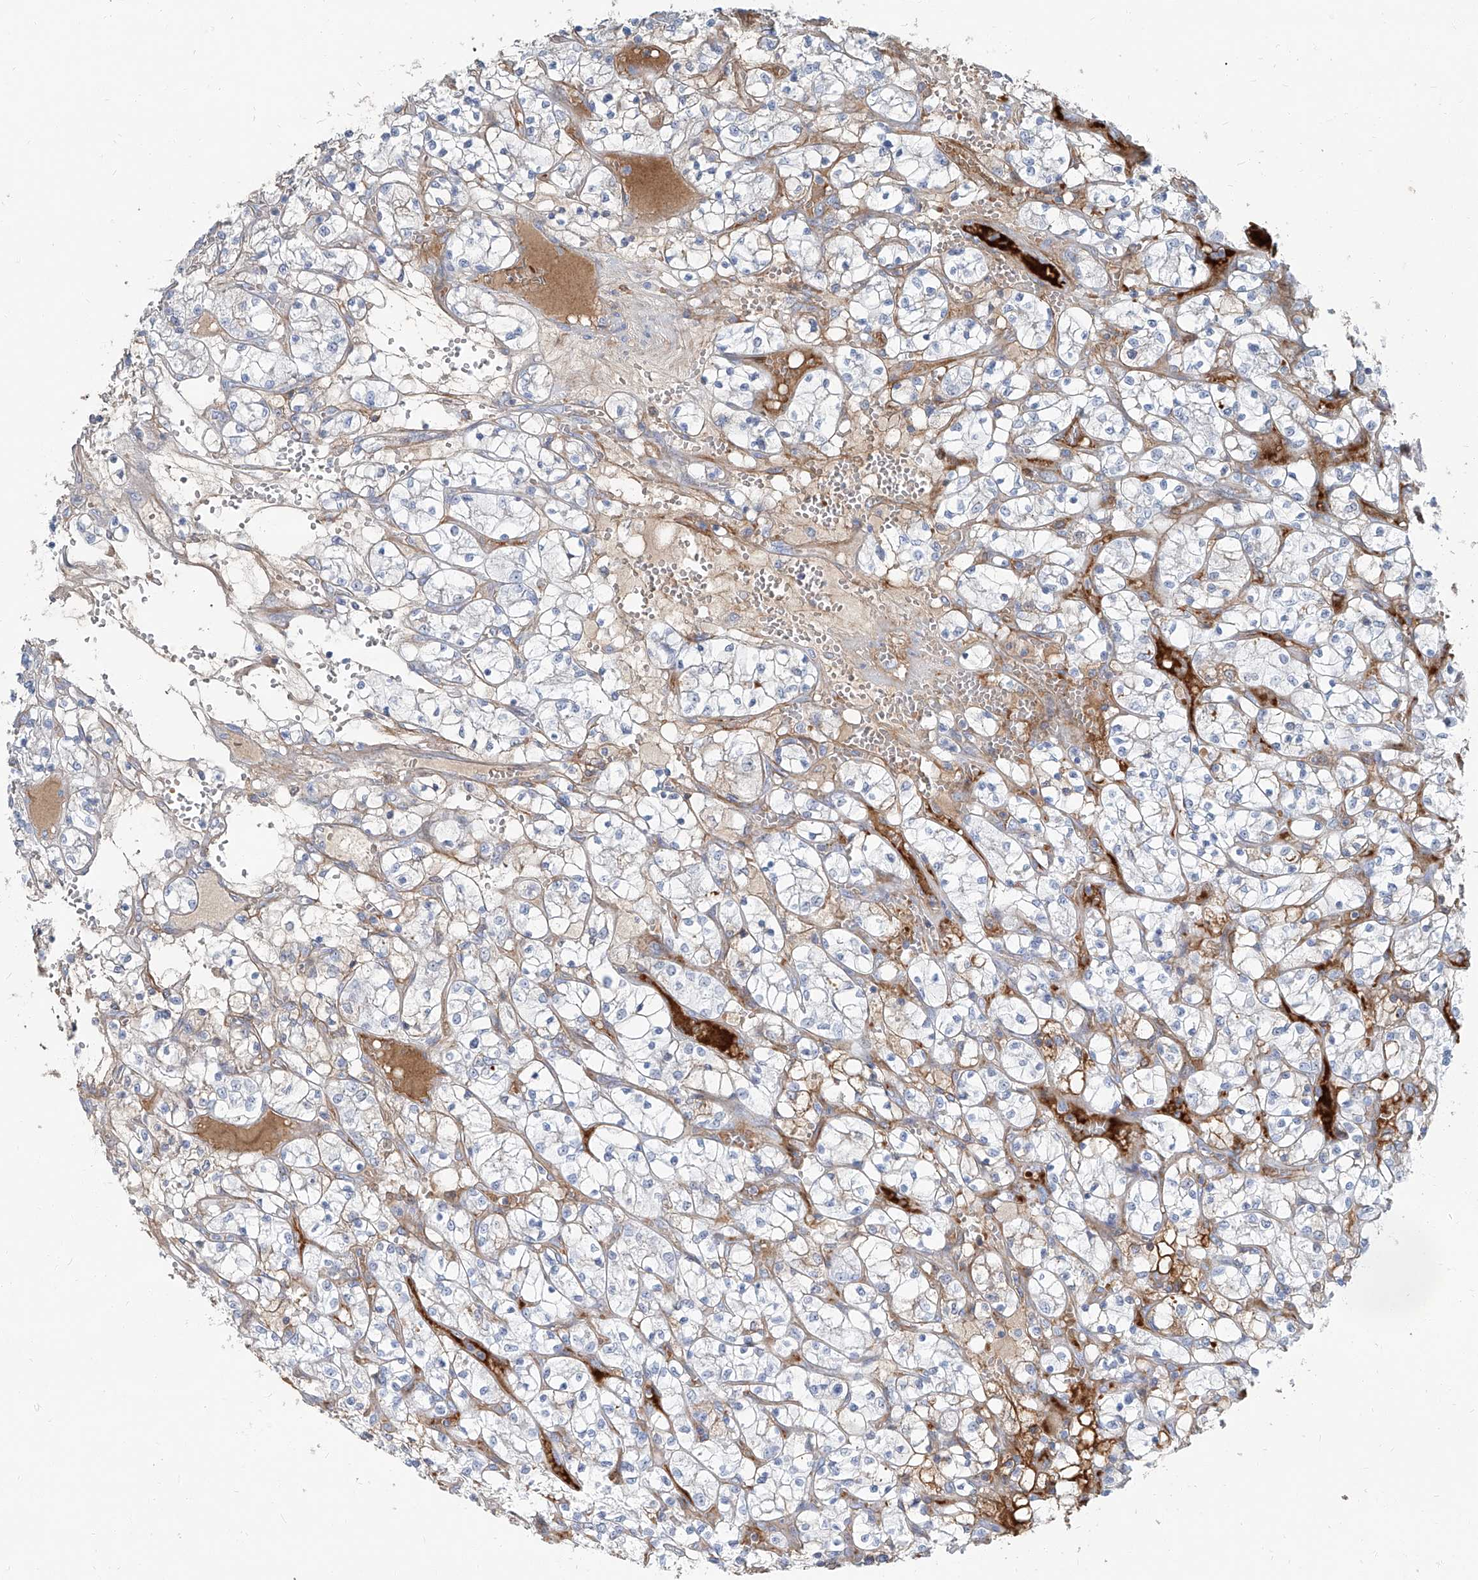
{"staining": {"intensity": "negative", "quantity": "none", "location": "none"}, "tissue": "renal cancer", "cell_type": "Tumor cells", "image_type": "cancer", "snomed": [{"axis": "morphology", "description": "Adenocarcinoma, NOS"}, {"axis": "topography", "description": "Kidney"}], "caption": "Protein analysis of renal adenocarcinoma reveals no significant positivity in tumor cells. (DAB IHC, high magnification).", "gene": "HOXA3", "patient": {"sex": "female", "age": 69}}